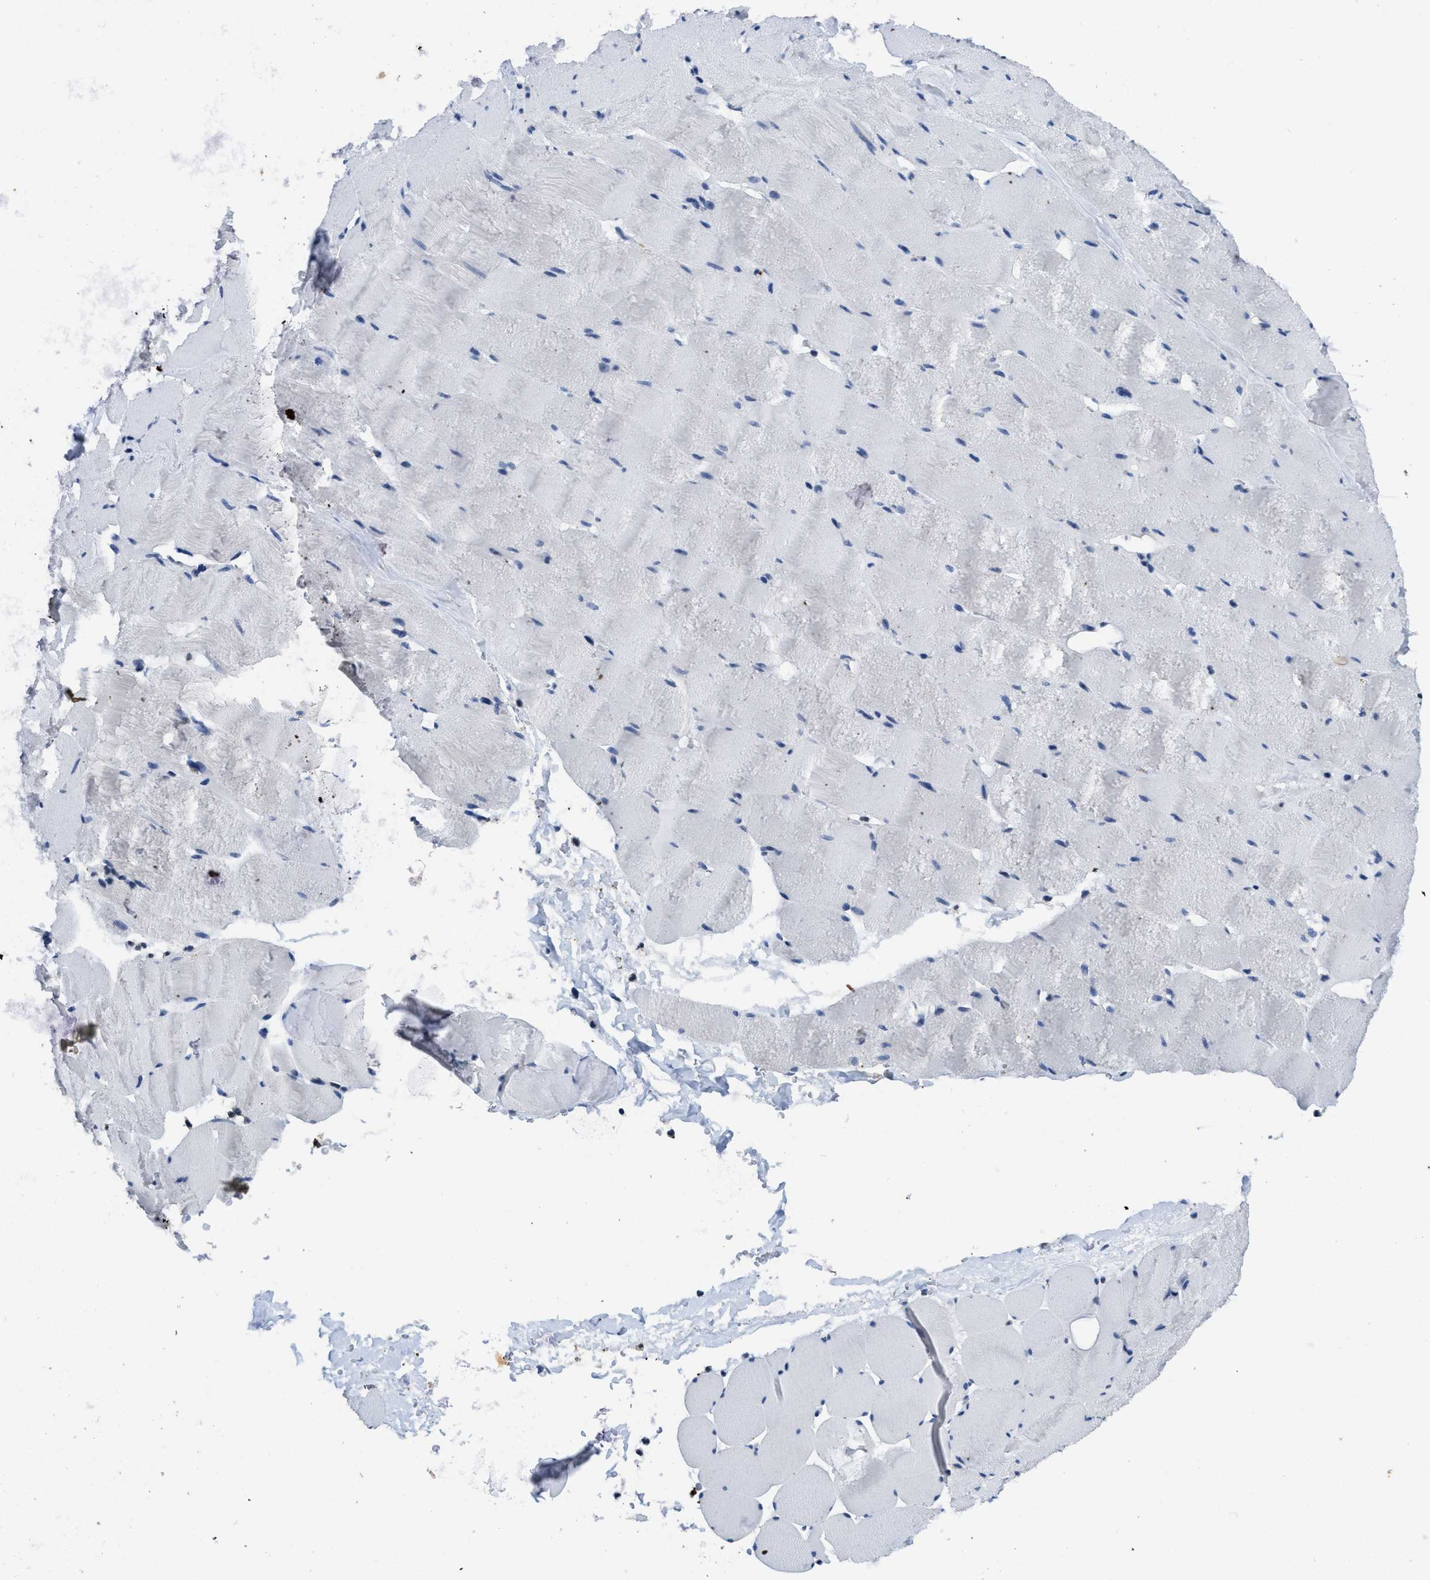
{"staining": {"intensity": "negative", "quantity": "none", "location": "none"}, "tissue": "skeletal muscle", "cell_type": "Myocytes", "image_type": "normal", "snomed": [{"axis": "morphology", "description": "Normal tissue, NOS"}, {"axis": "topography", "description": "Skeletal muscle"}], "caption": "An immunohistochemistry (IHC) photomicrograph of normal skeletal muscle is shown. There is no staining in myocytes of skeletal muscle.", "gene": "ITGA2B", "patient": {"sex": "male", "age": 62}}